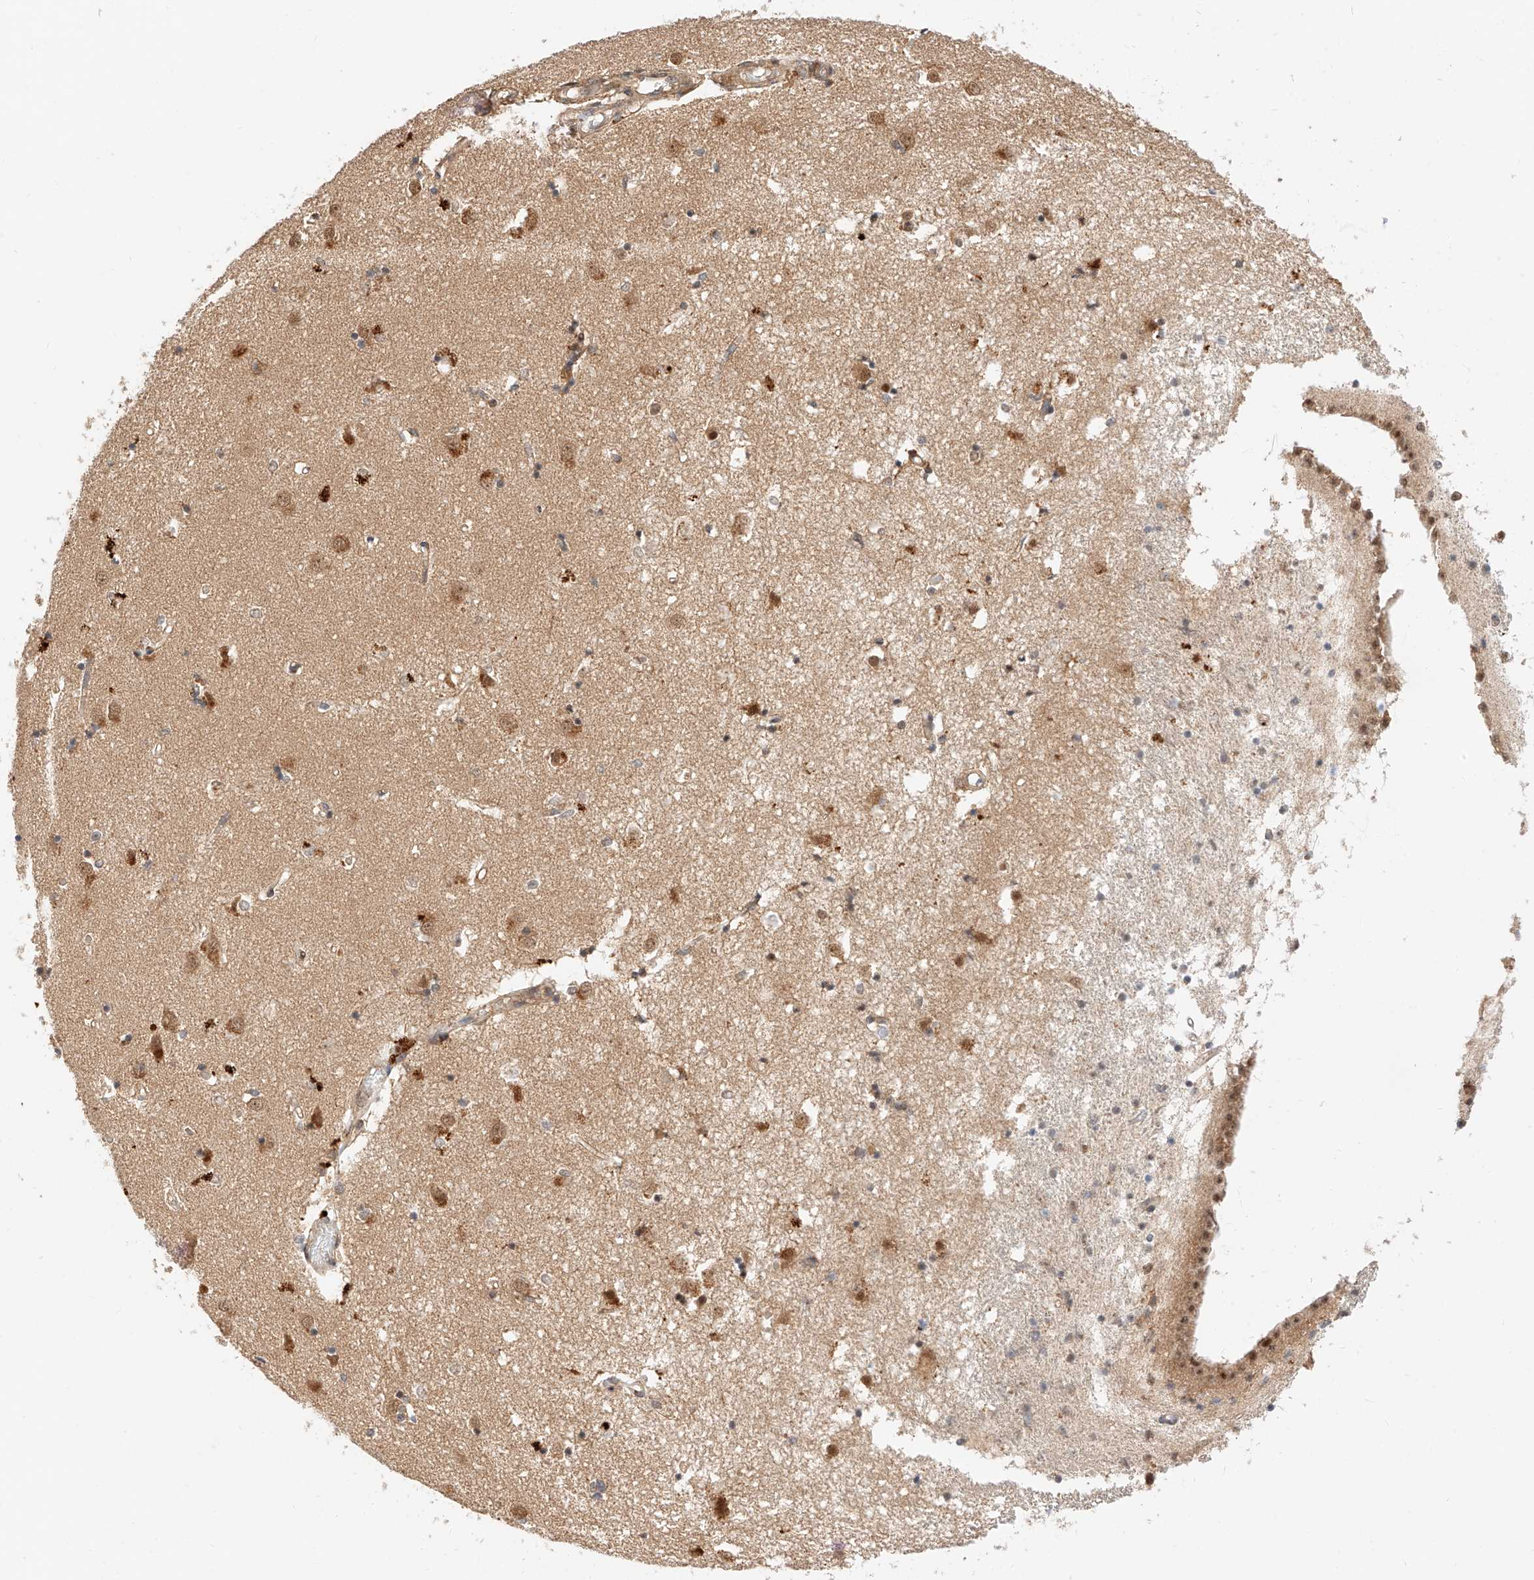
{"staining": {"intensity": "moderate", "quantity": ">75%", "location": "cytoplasmic/membranous,nuclear"}, "tissue": "caudate", "cell_type": "Glial cells", "image_type": "normal", "snomed": [{"axis": "morphology", "description": "Normal tissue, NOS"}, {"axis": "topography", "description": "Lateral ventricle wall"}], "caption": "High-magnification brightfield microscopy of benign caudate stained with DAB (brown) and counterstained with hematoxylin (blue). glial cells exhibit moderate cytoplasmic/membranous,nuclear staining is appreciated in about>75% of cells.", "gene": "EIF4H", "patient": {"sex": "male", "age": 45}}